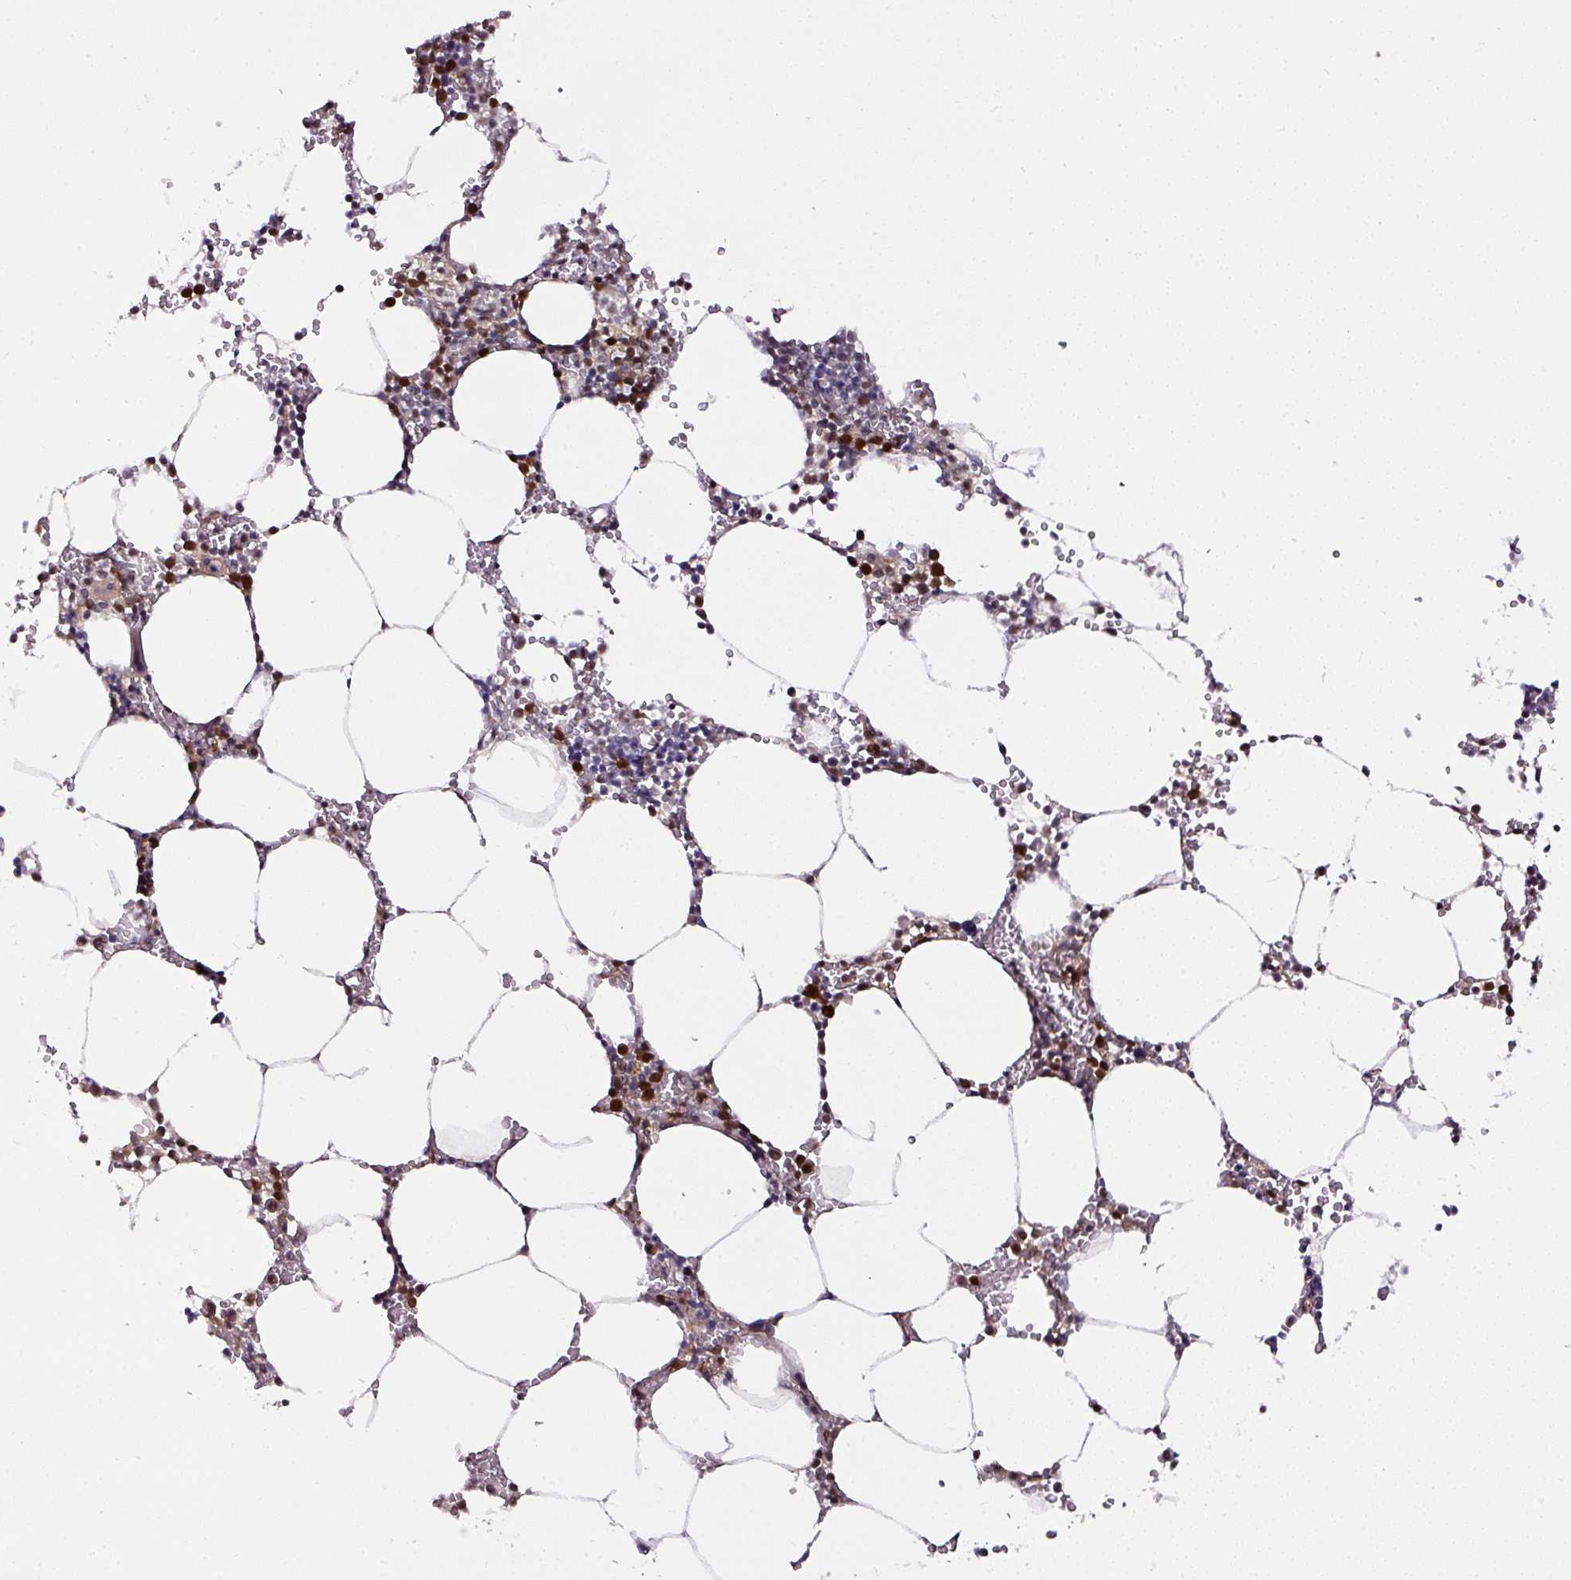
{"staining": {"intensity": "moderate", "quantity": "25%-75%", "location": "nuclear"}, "tissue": "bone marrow", "cell_type": "Hematopoietic cells", "image_type": "normal", "snomed": [{"axis": "morphology", "description": "Normal tissue, NOS"}, {"axis": "topography", "description": "Bone marrow"}], "caption": "Brown immunohistochemical staining in normal human bone marrow displays moderate nuclear positivity in approximately 25%-75% of hematopoietic cells. (IHC, brightfield microscopy, high magnification).", "gene": "KLF16", "patient": {"sex": "male", "age": 70}}